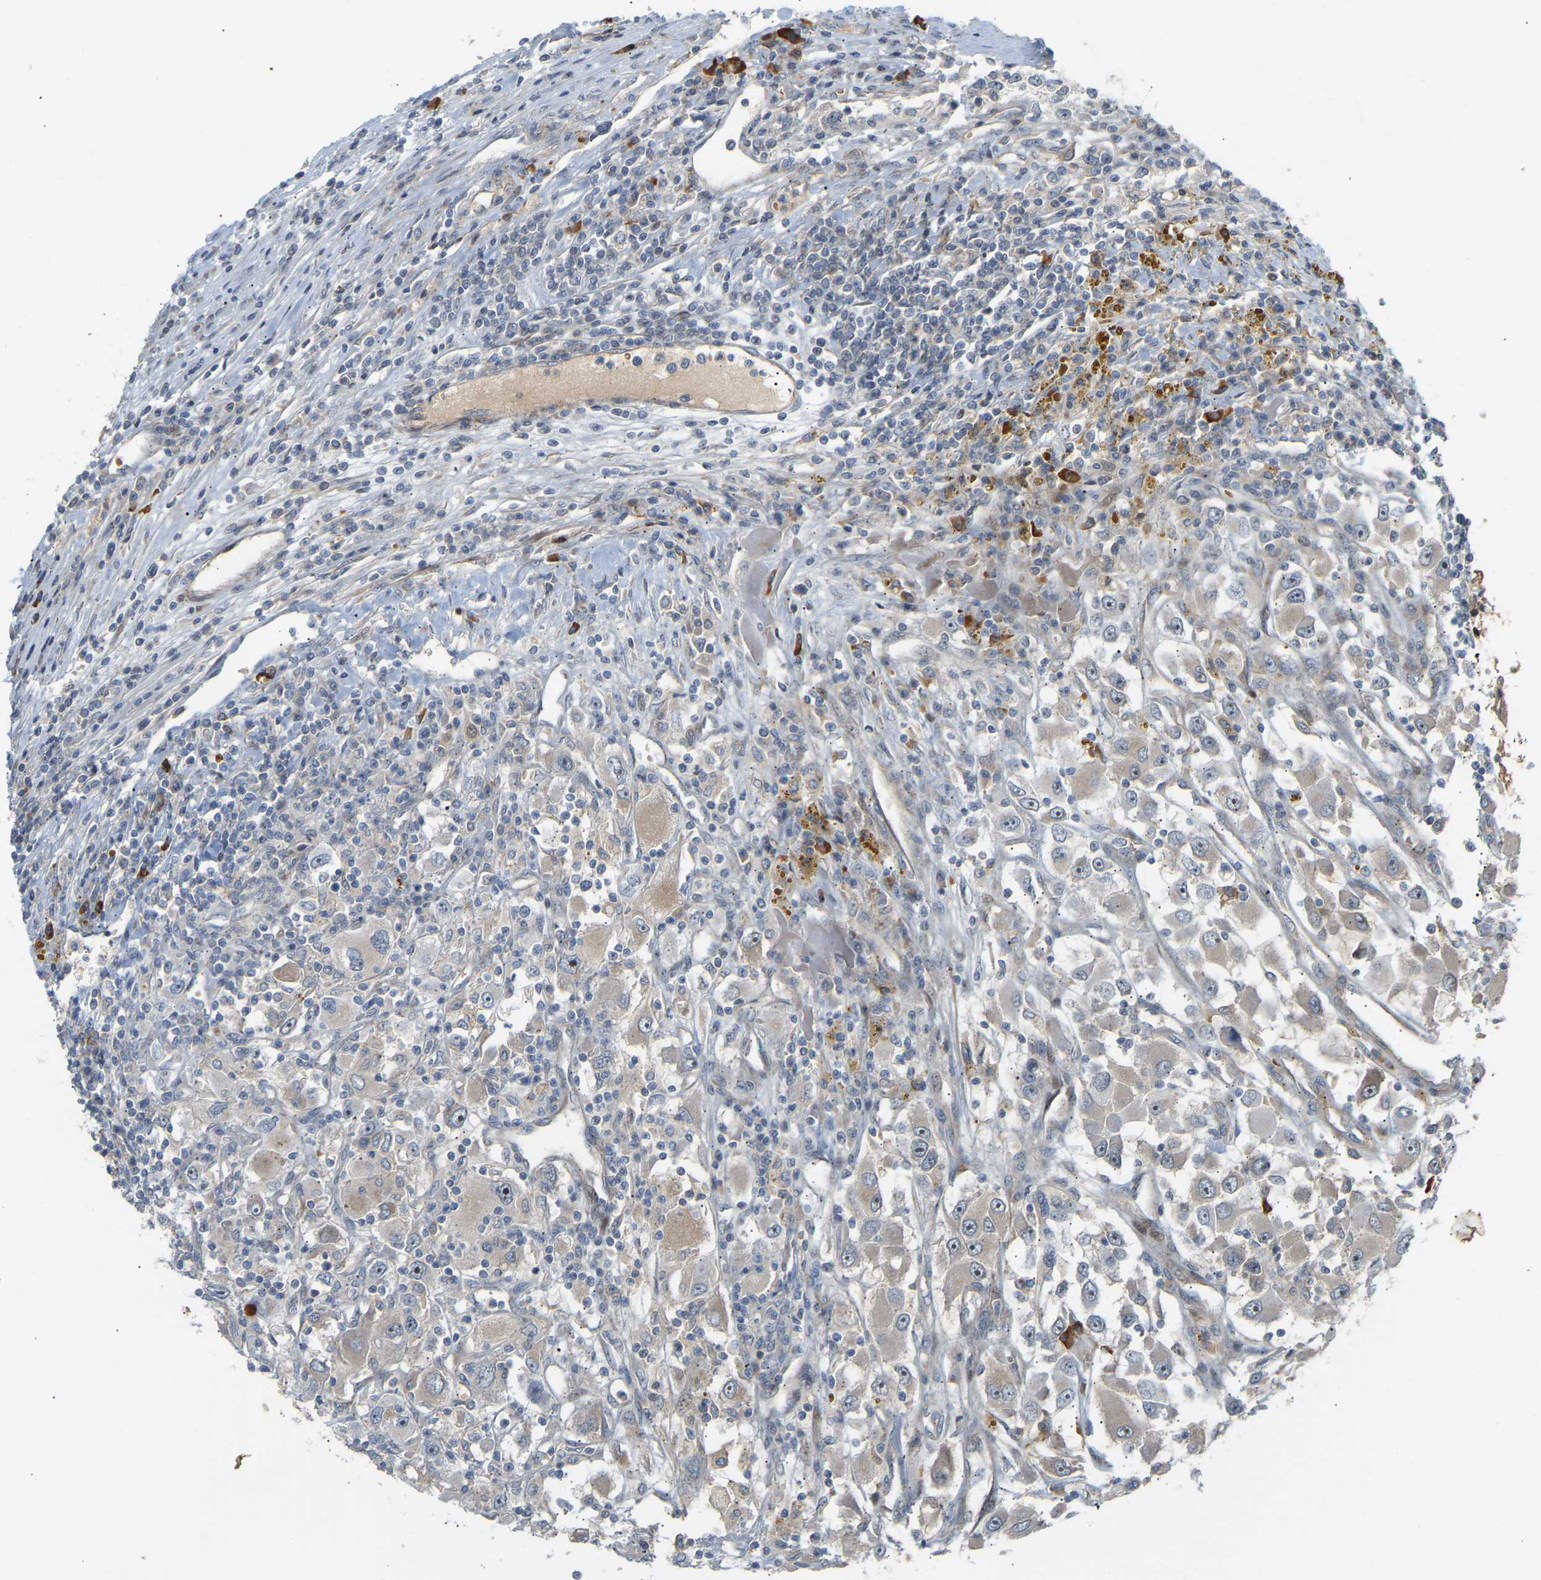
{"staining": {"intensity": "moderate", "quantity": "25%-75%", "location": "cytoplasmic/membranous"}, "tissue": "renal cancer", "cell_type": "Tumor cells", "image_type": "cancer", "snomed": [{"axis": "morphology", "description": "Adenocarcinoma, NOS"}, {"axis": "topography", "description": "Kidney"}], "caption": "The photomicrograph exhibits a brown stain indicating the presence of a protein in the cytoplasmic/membranous of tumor cells in adenocarcinoma (renal). The staining is performed using DAB (3,3'-diaminobenzidine) brown chromogen to label protein expression. The nuclei are counter-stained blue using hematoxylin.", "gene": "POGLUT2", "patient": {"sex": "female", "age": 52}}